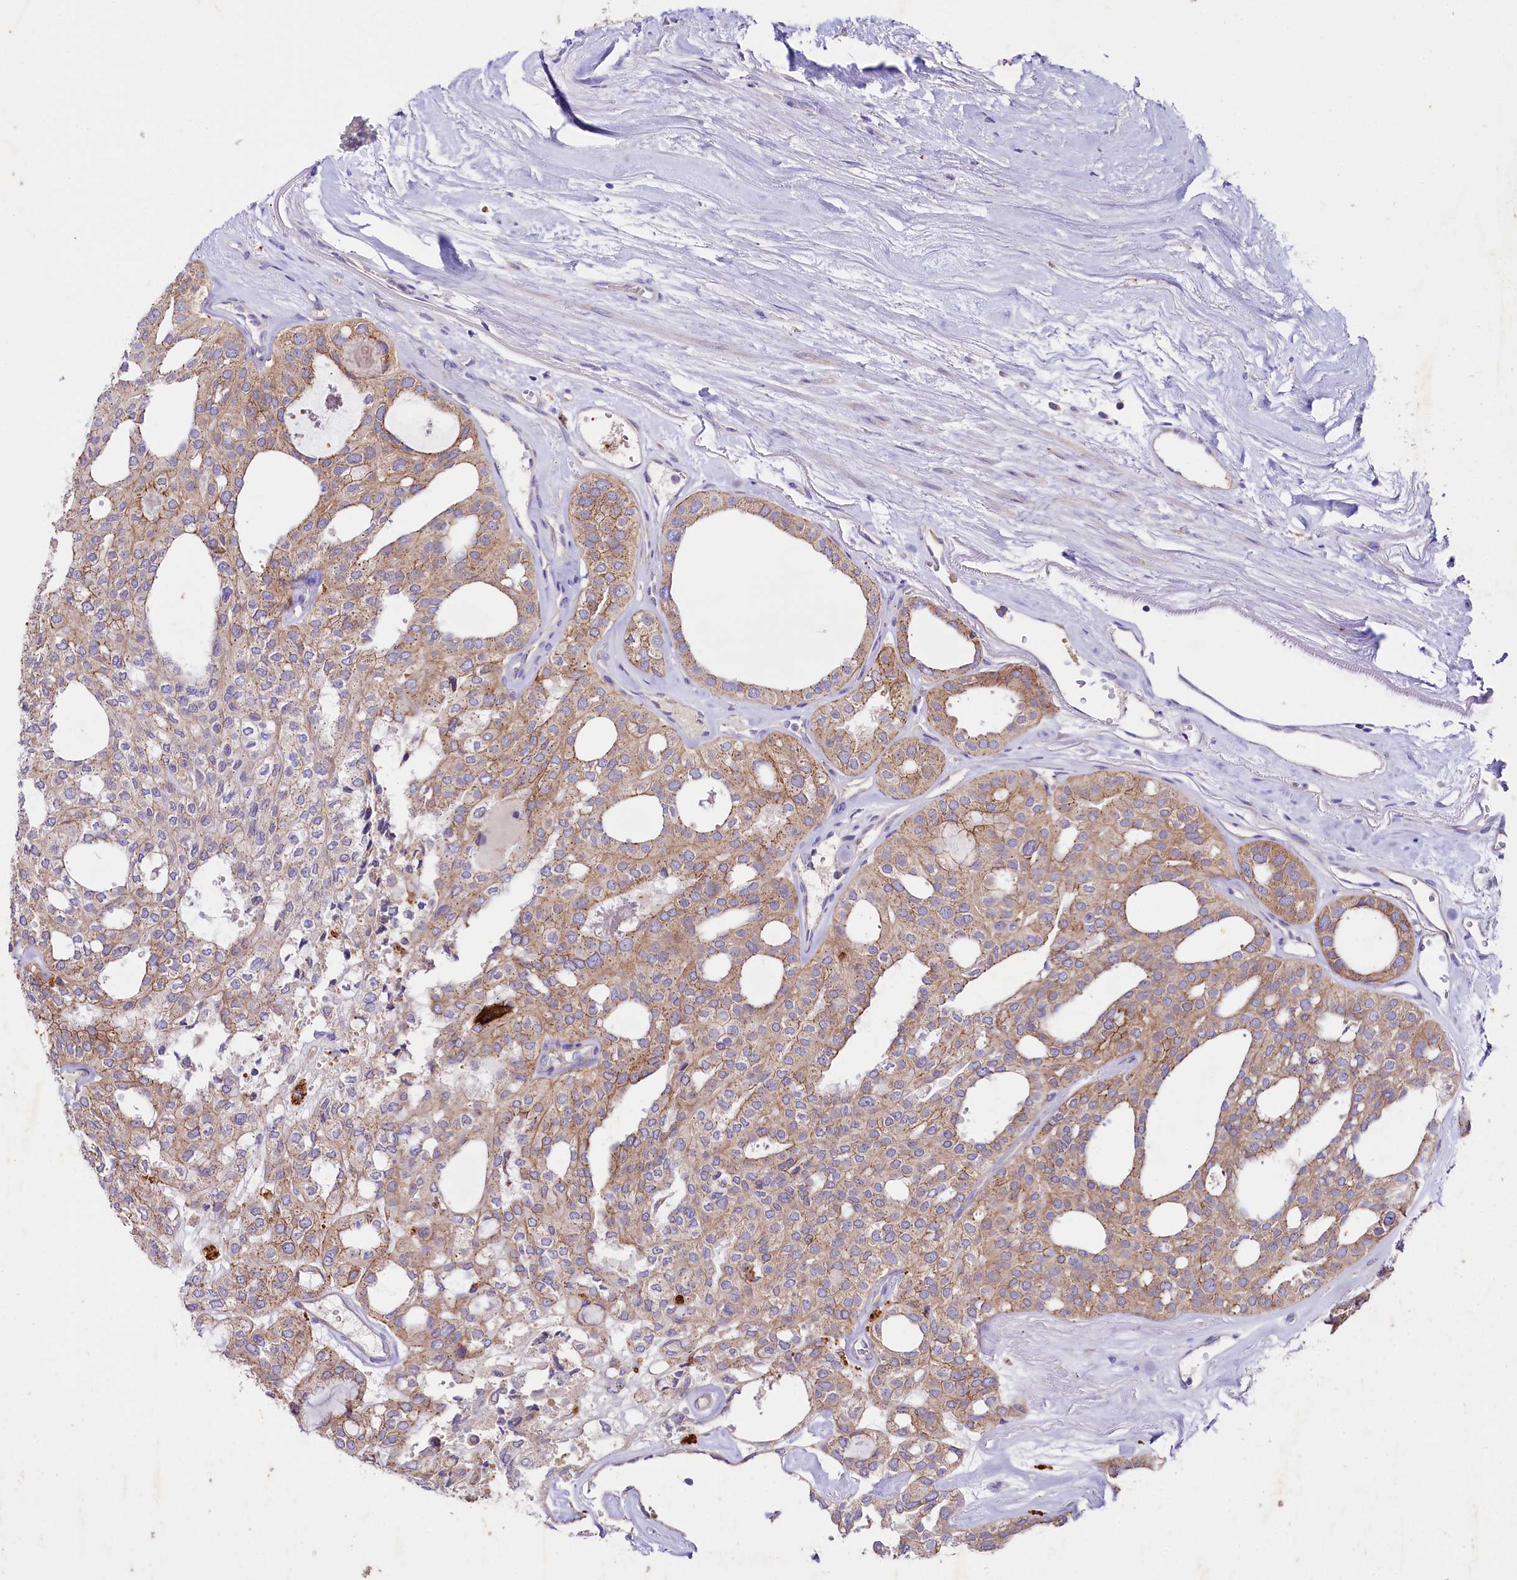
{"staining": {"intensity": "moderate", "quantity": ">75%", "location": "cytoplasmic/membranous"}, "tissue": "thyroid cancer", "cell_type": "Tumor cells", "image_type": "cancer", "snomed": [{"axis": "morphology", "description": "Follicular adenoma carcinoma, NOS"}, {"axis": "topography", "description": "Thyroid gland"}], "caption": "A micrograph of human thyroid cancer (follicular adenoma carcinoma) stained for a protein exhibits moderate cytoplasmic/membranous brown staining in tumor cells.", "gene": "SACM1L", "patient": {"sex": "male", "age": 75}}